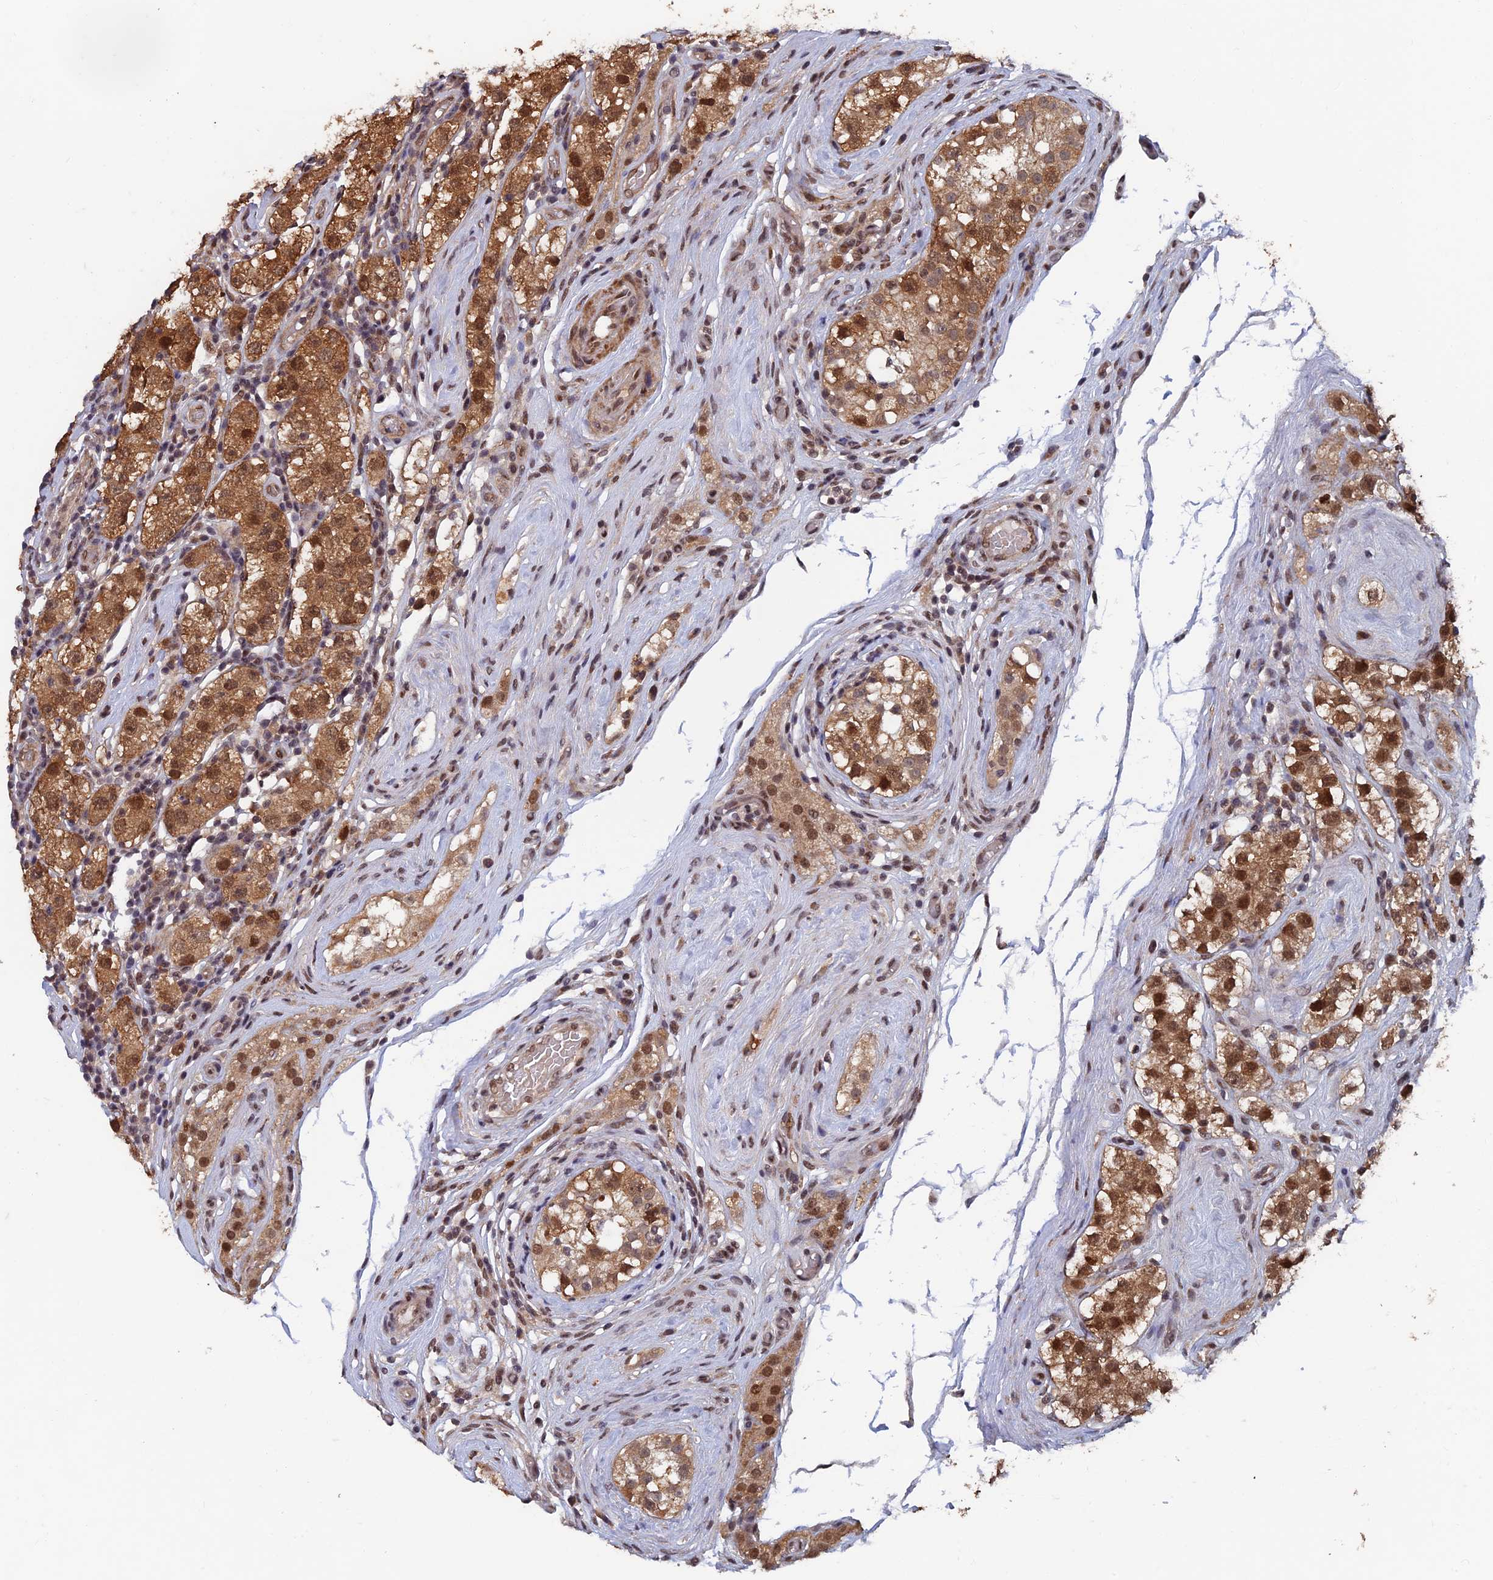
{"staining": {"intensity": "moderate", "quantity": ">75%", "location": "cytoplasmic/membranous,nuclear"}, "tissue": "testis cancer", "cell_type": "Tumor cells", "image_type": "cancer", "snomed": [{"axis": "morphology", "description": "Seminoma, NOS"}, {"axis": "topography", "description": "Testis"}], "caption": "Protein expression by immunohistochemistry reveals moderate cytoplasmic/membranous and nuclear expression in about >75% of tumor cells in seminoma (testis).", "gene": "FAM53C", "patient": {"sex": "male", "age": 34}}